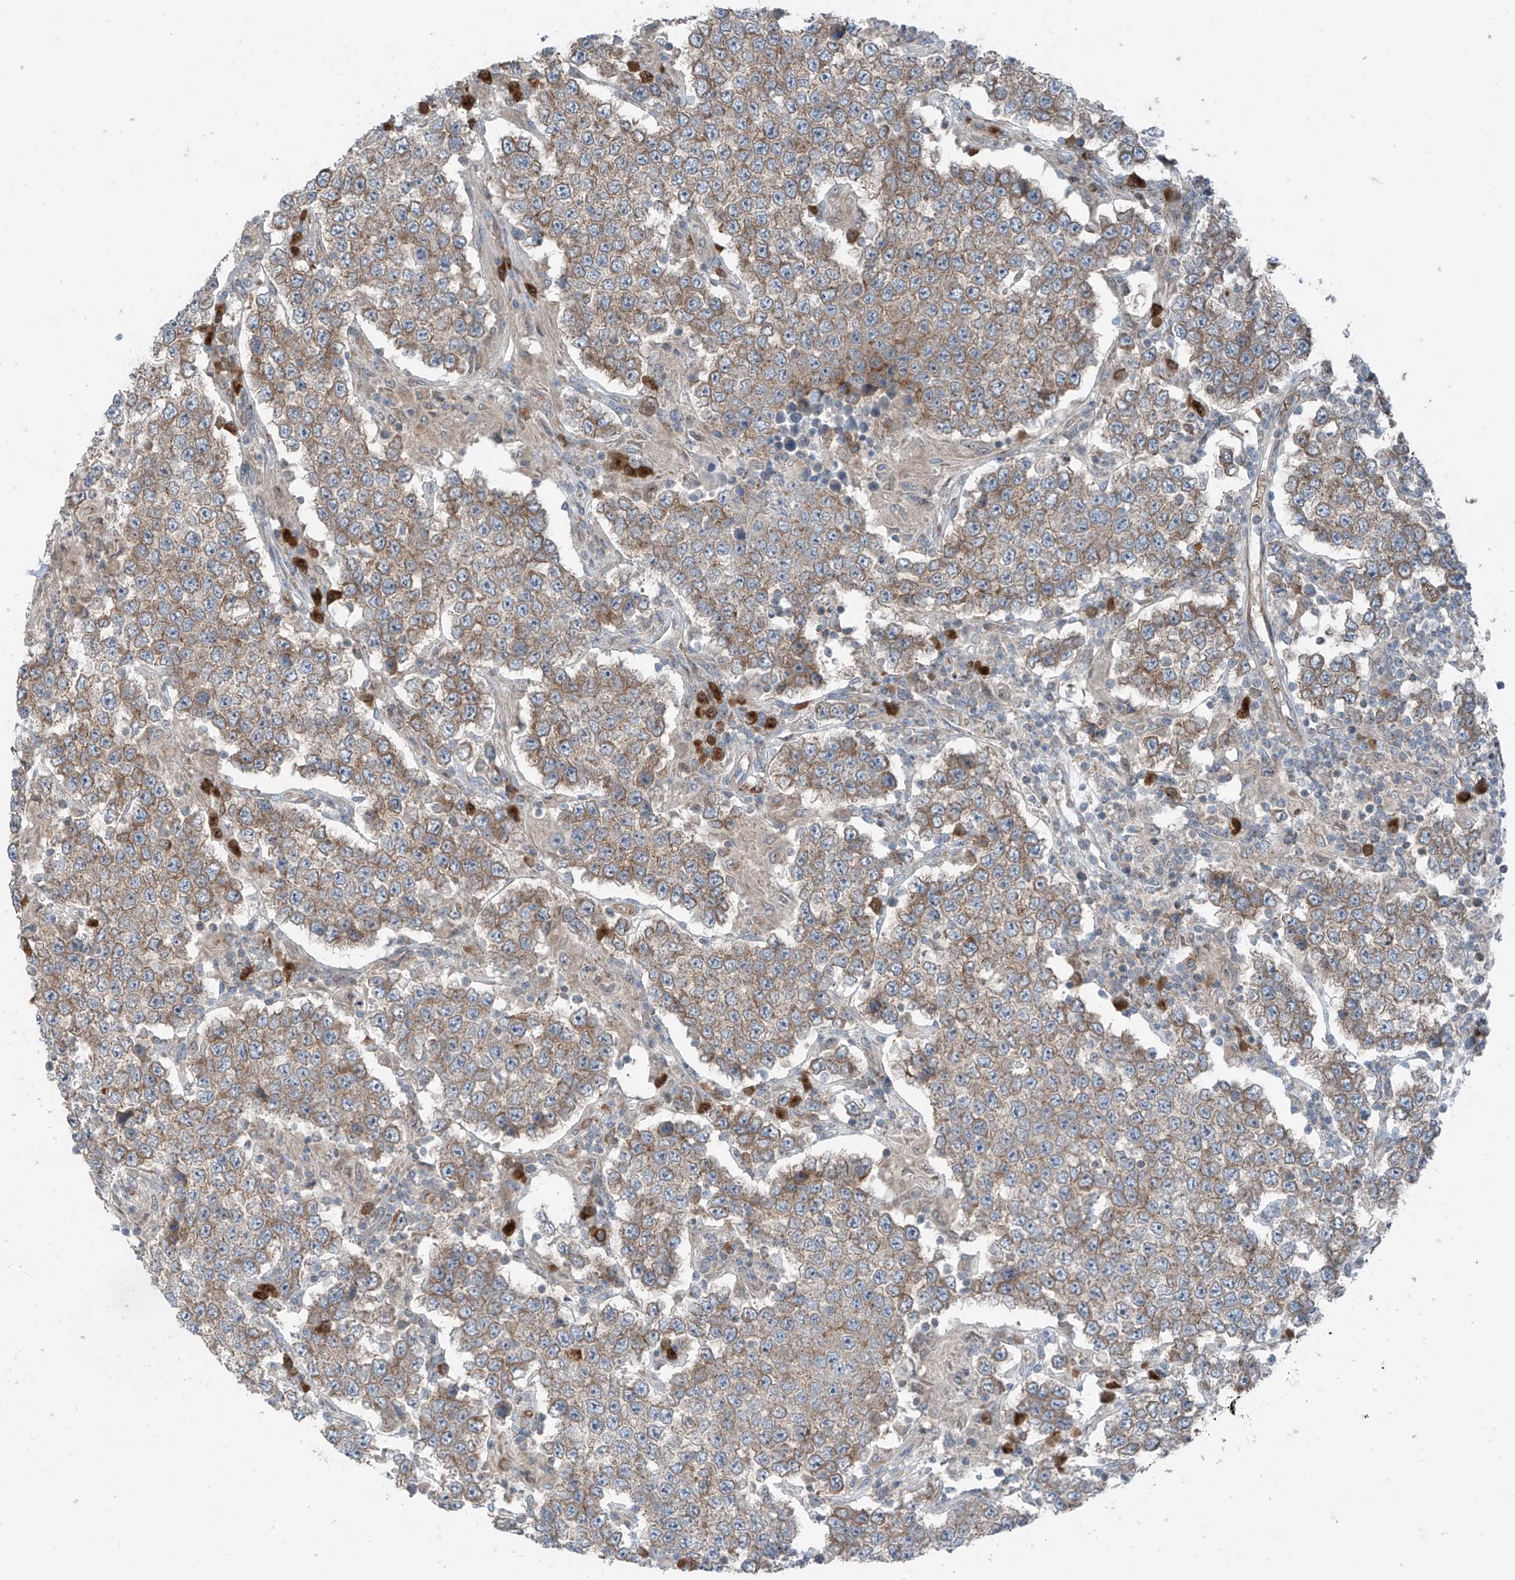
{"staining": {"intensity": "moderate", "quantity": "25%-75%", "location": "cytoplasmic/membranous"}, "tissue": "testis cancer", "cell_type": "Tumor cells", "image_type": "cancer", "snomed": [{"axis": "morphology", "description": "Normal tissue, NOS"}, {"axis": "morphology", "description": "Urothelial carcinoma, High grade"}, {"axis": "morphology", "description": "Seminoma, NOS"}, {"axis": "morphology", "description": "Carcinoma, Embryonal, NOS"}, {"axis": "topography", "description": "Urinary bladder"}, {"axis": "topography", "description": "Testis"}], "caption": "Immunohistochemistry (IHC) micrograph of human testis high-grade urothelial carcinoma stained for a protein (brown), which exhibits medium levels of moderate cytoplasmic/membranous staining in about 25%-75% of tumor cells.", "gene": "SLC12A6", "patient": {"sex": "male", "age": 41}}